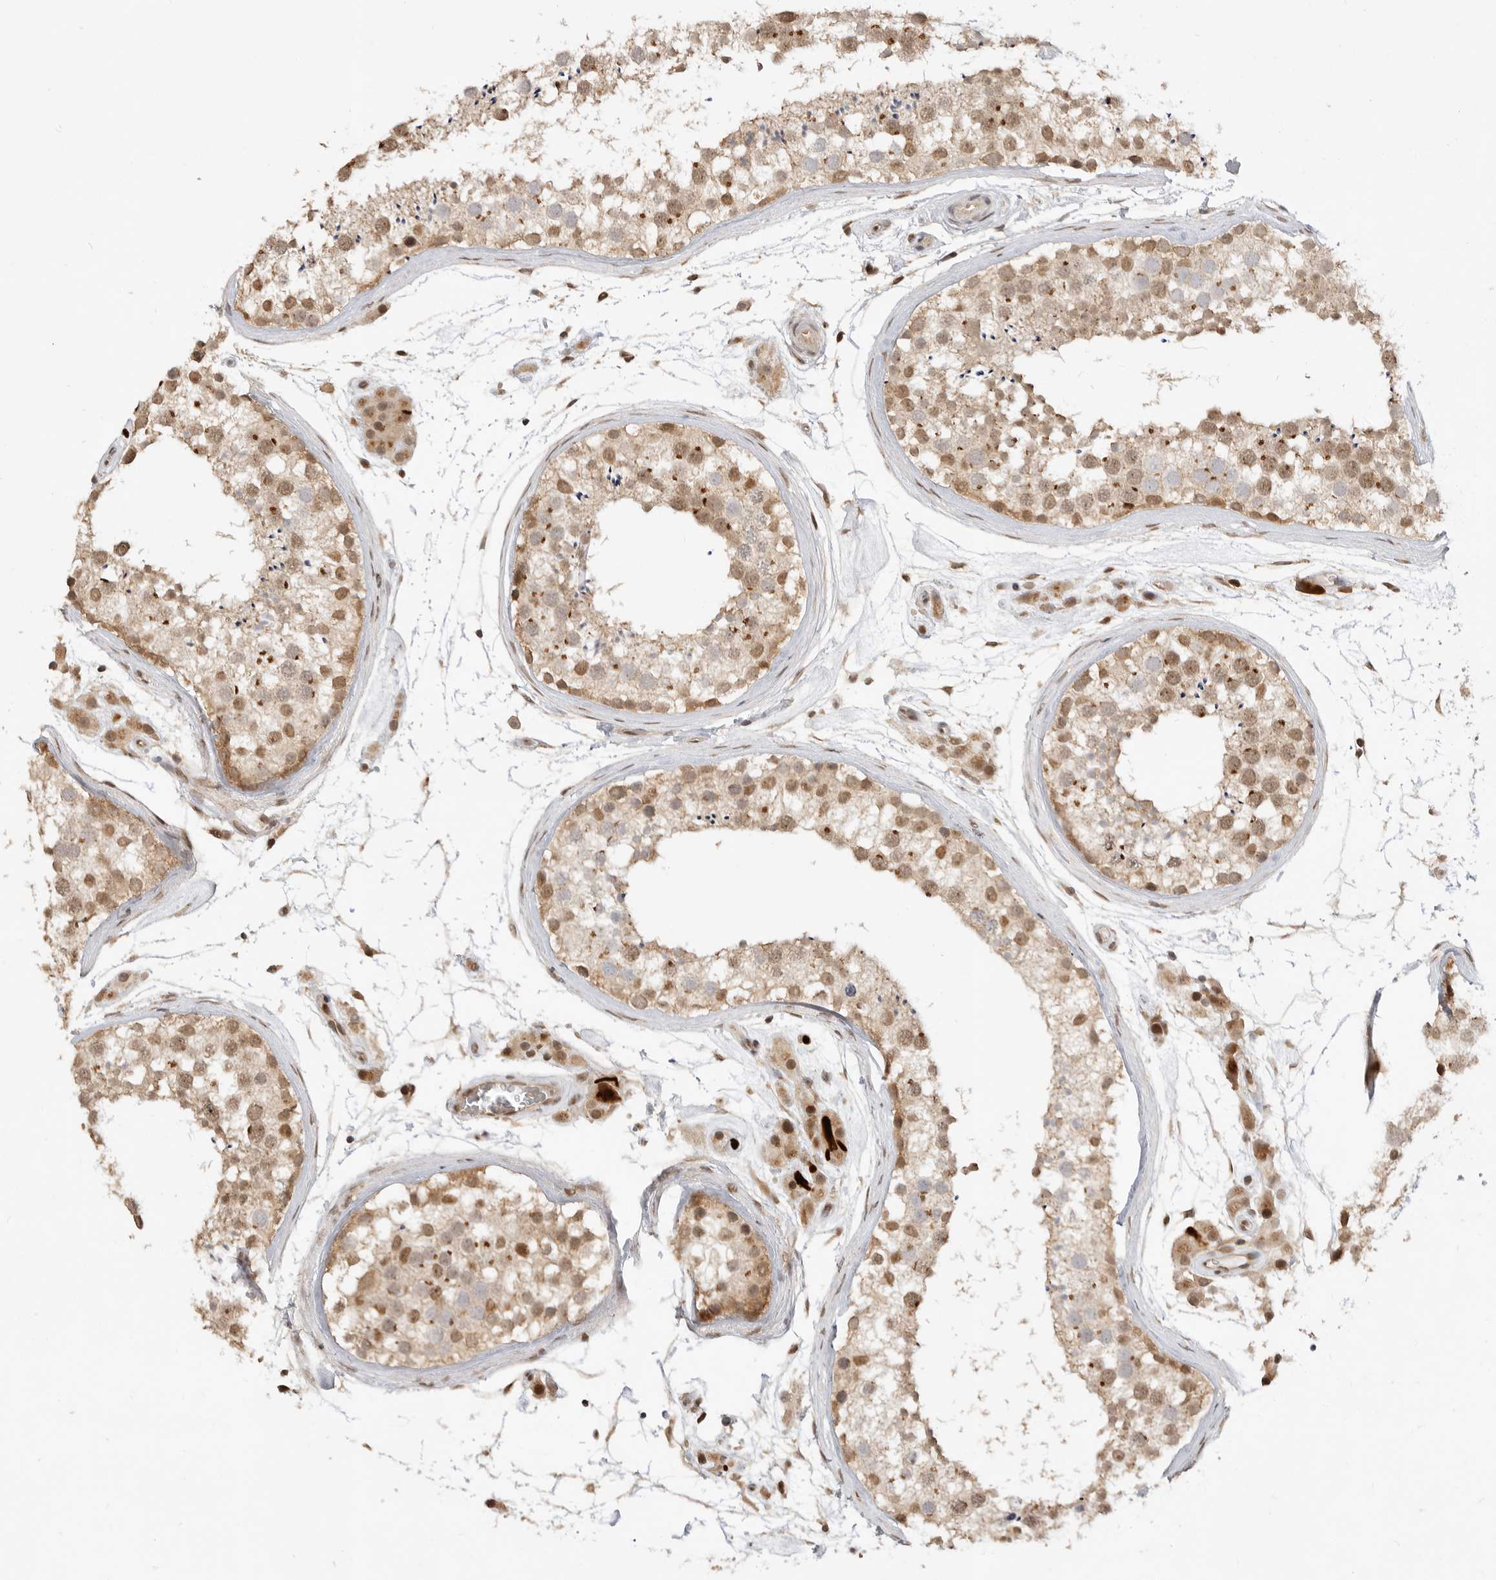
{"staining": {"intensity": "moderate", "quantity": ">75%", "location": "cytoplasmic/membranous,nuclear"}, "tissue": "testis", "cell_type": "Cells in seminiferous ducts", "image_type": "normal", "snomed": [{"axis": "morphology", "description": "Normal tissue, NOS"}, {"axis": "topography", "description": "Testis"}], "caption": "IHC of benign human testis reveals medium levels of moderate cytoplasmic/membranous,nuclear expression in about >75% of cells in seminiferous ducts.", "gene": "ALKAL1", "patient": {"sex": "male", "age": 46}}